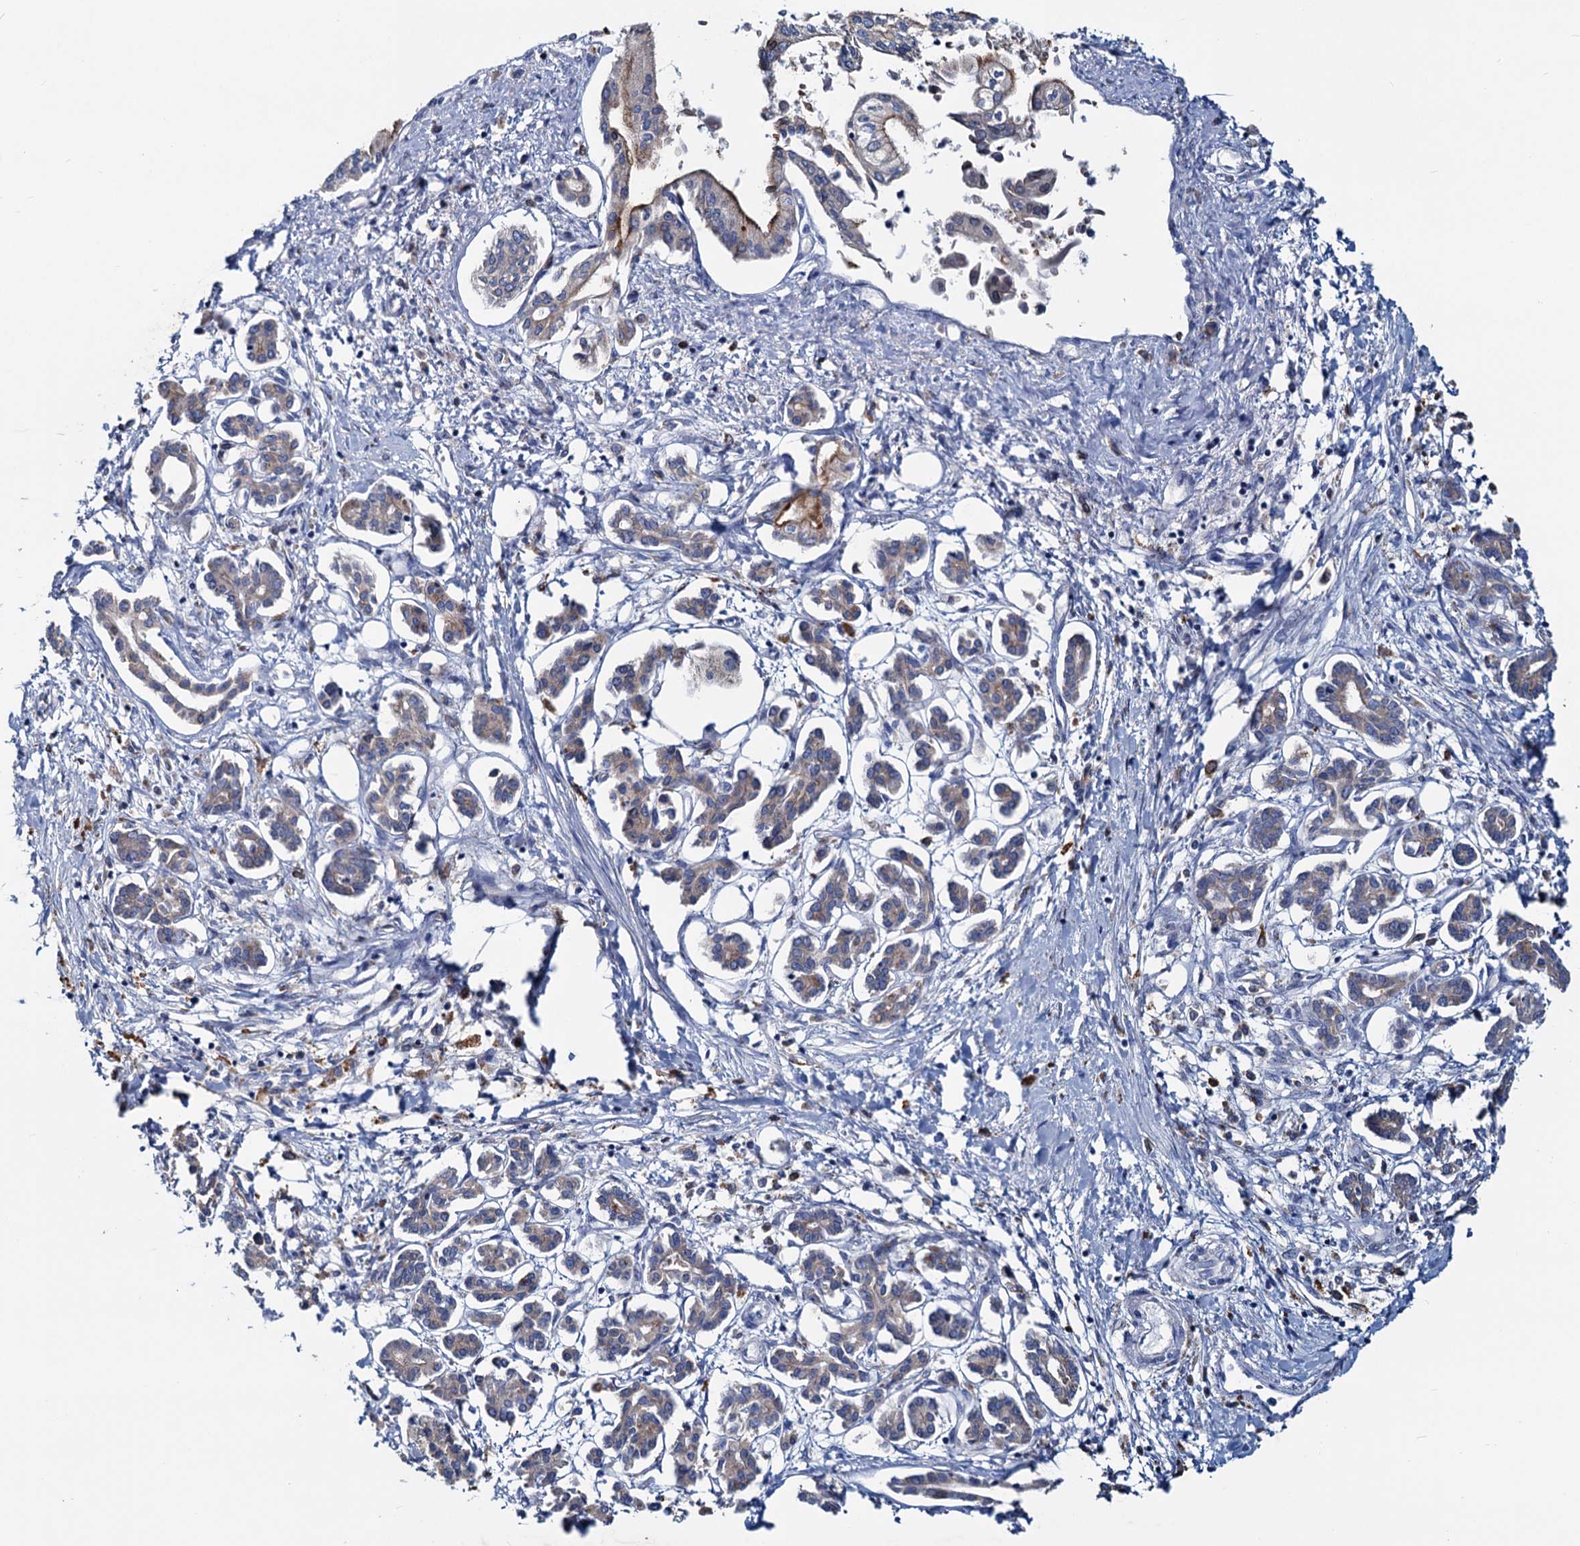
{"staining": {"intensity": "moderate", "quantity": "<25%", "location": "cytoplasmic/membranous"}, "tissue": "pancreatic cancer", "cell_type": "Tumor cells", "image_type": "cancer", "snomed": [{"axis": "morphology", "description": "Adenocarcinoma, NOS"}, {"axis": "topography", "description": "Pancreas"}], "caption": "Pancreatic adenocarcinoma stained for a protein (brown) displays moderate cytoplasmic/membranous positive positivity in approximately <25% of tumor cells.", "gene": "TMX2", "patient": {"sex": "female", "age": 50}}